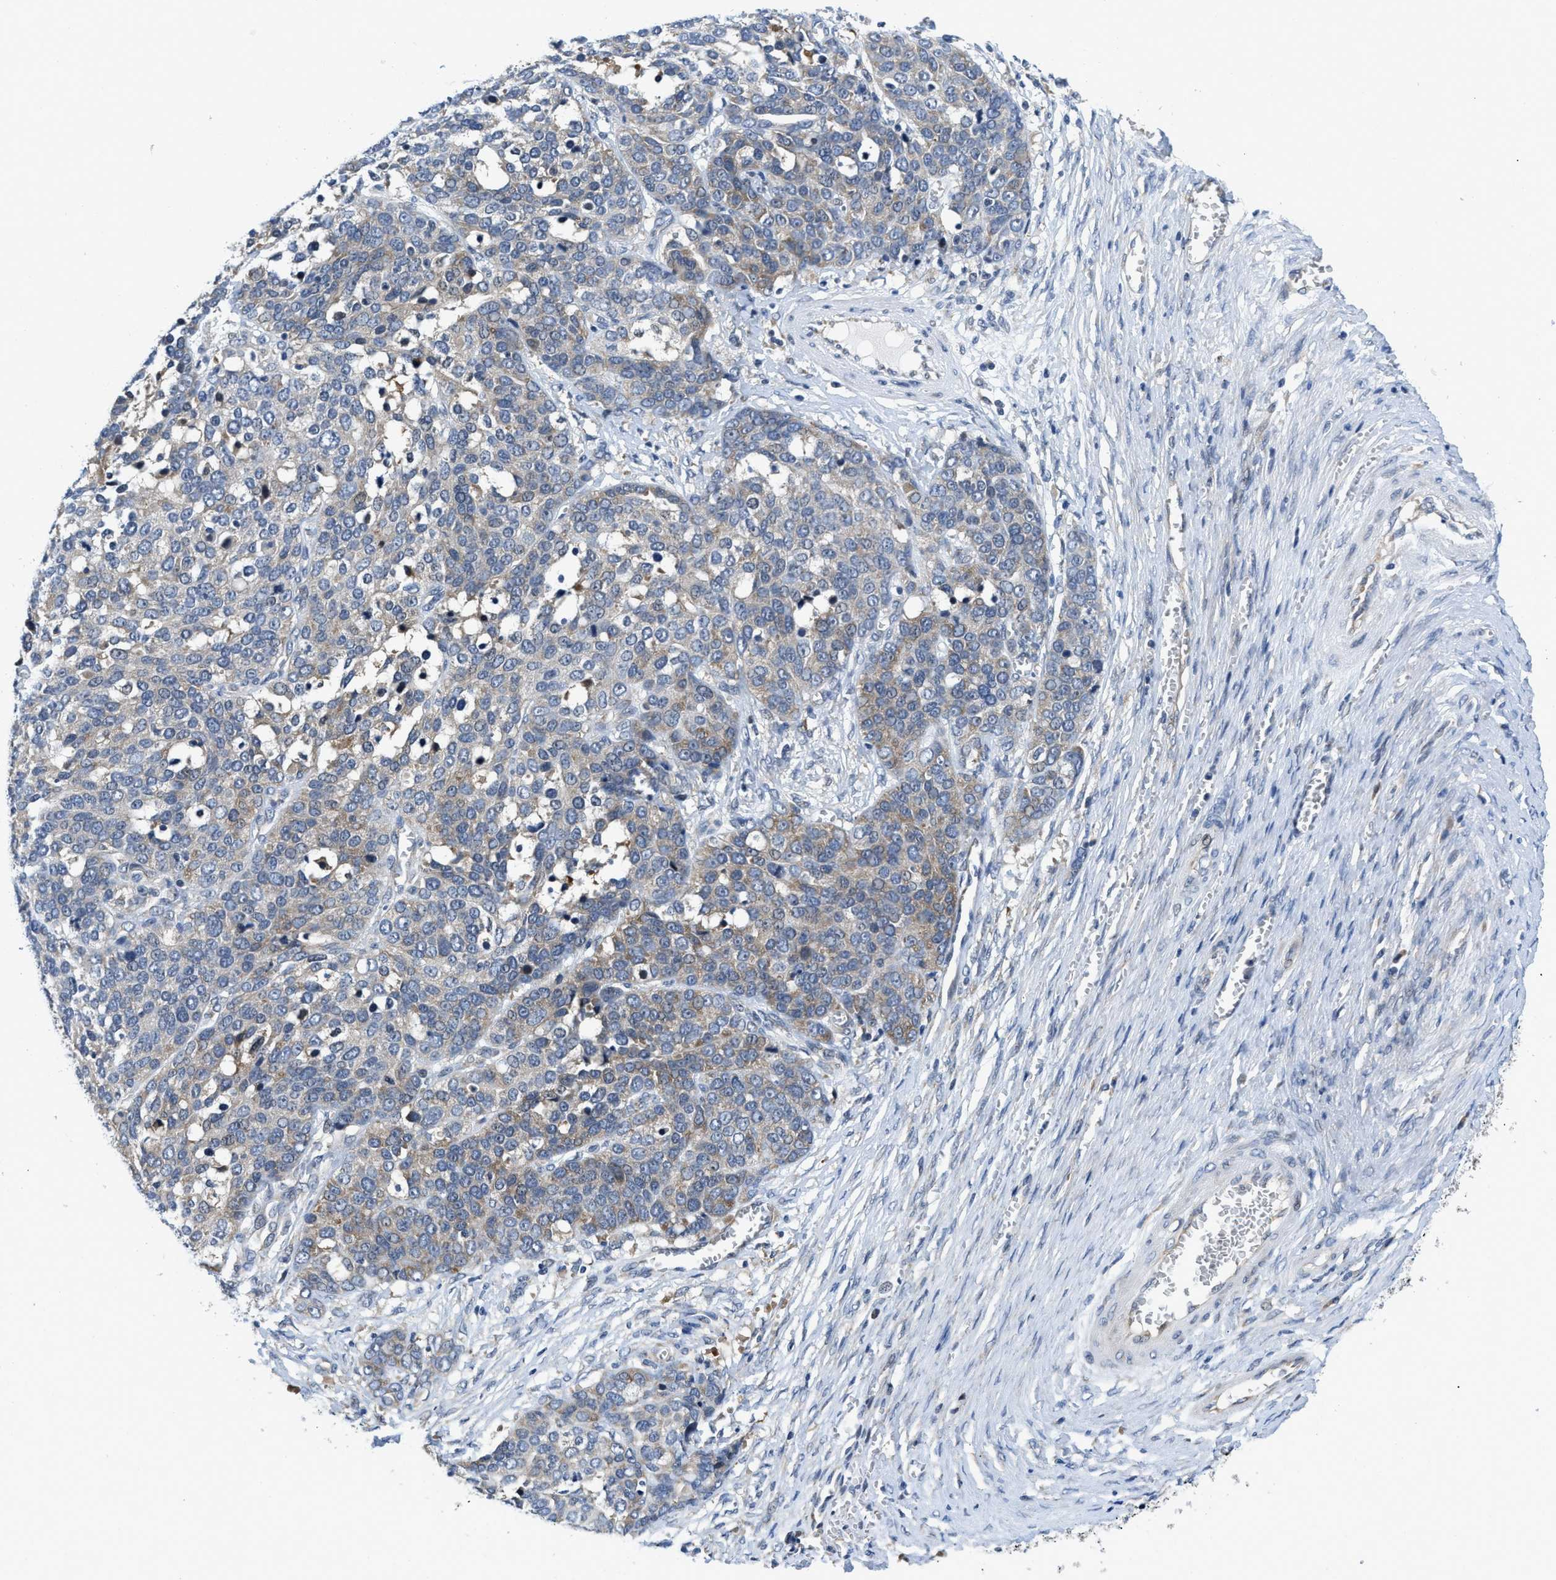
{"staining": {"intensity": "weak", "quantity": "25%-75%", "location": "cytoplasmic/membranous"}, "tissue": "ovarian cancer", "cell_type": "Tumor cells", "image_type": "cancer", "snomed": [{"axis": "morphology", "description": "Cystadenocarcinoma, serous, NOS"}, {"axis": "topography", "description": "Ovary"}], "caption": "Tumor cells reveal low levels of weak cytoplasmic/membranous positivity in approximately 25%-75% of cells in ovarian cancer.", "gene": "IKBKE", "patient": {"sex": "female", "age": 44}}